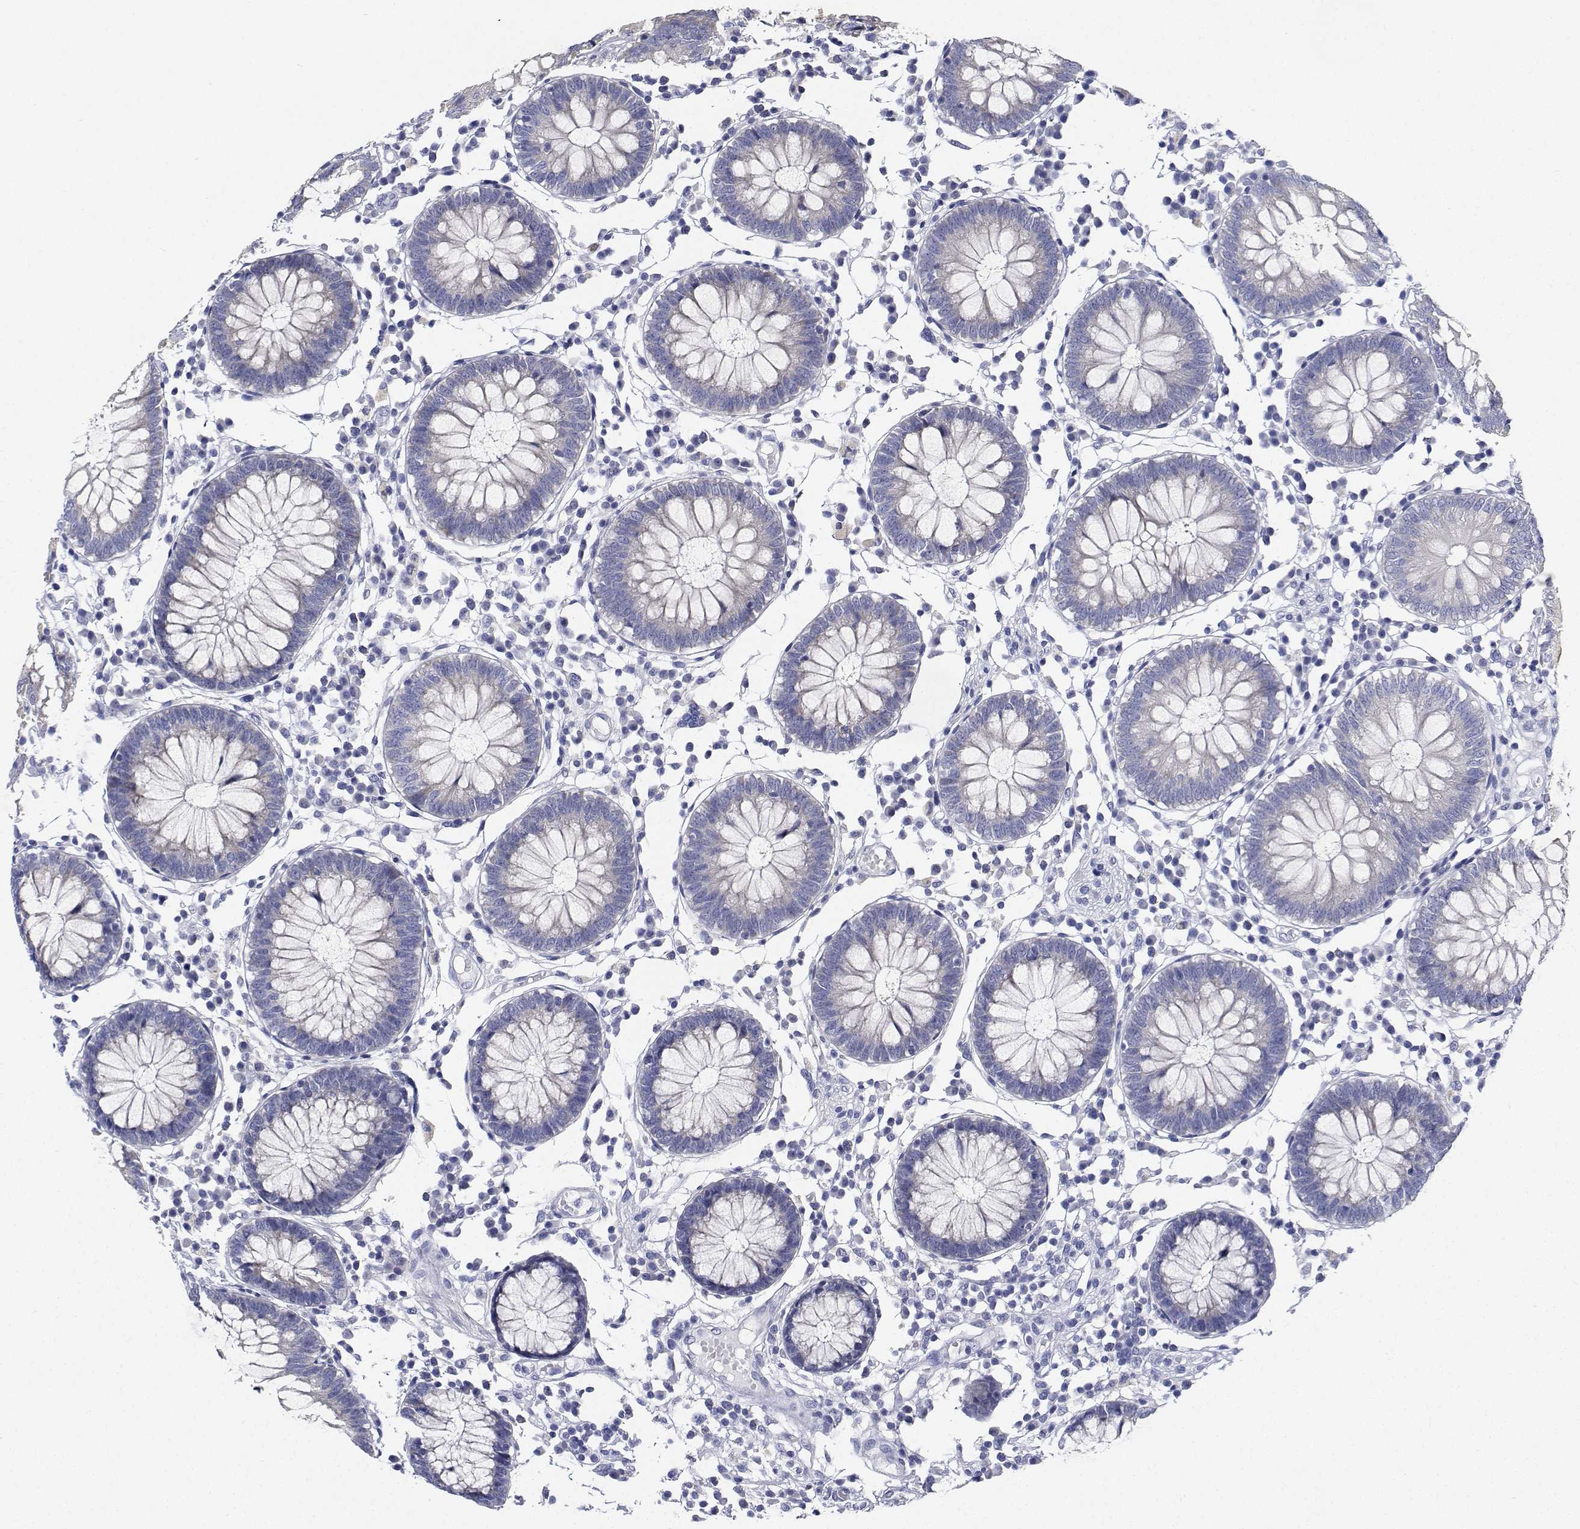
{"staining": {"intensity": "negative", "quantity": "none", "location": "none"}, "tissue": "colon", "cell_type": "Endothelial cells", "image_type": "normal", "snomed": [{"axis": "morphology", "description": "Normal tissue, NOS"}, {"axis": "morphology", "description": "Adenocarcinoma, NOS"}, {"axis": "topography", "description": "Colon"}], "caption": "Immunohistochemistry (IHC) histopathology image of unremarkable colon: human colon stained with DAB (3,3'-diaminobenzidine) reveals no significant protein staining in endothelial cells.", "gene": "CDHR3", "patient": {"sex": "male", "age": 83}}